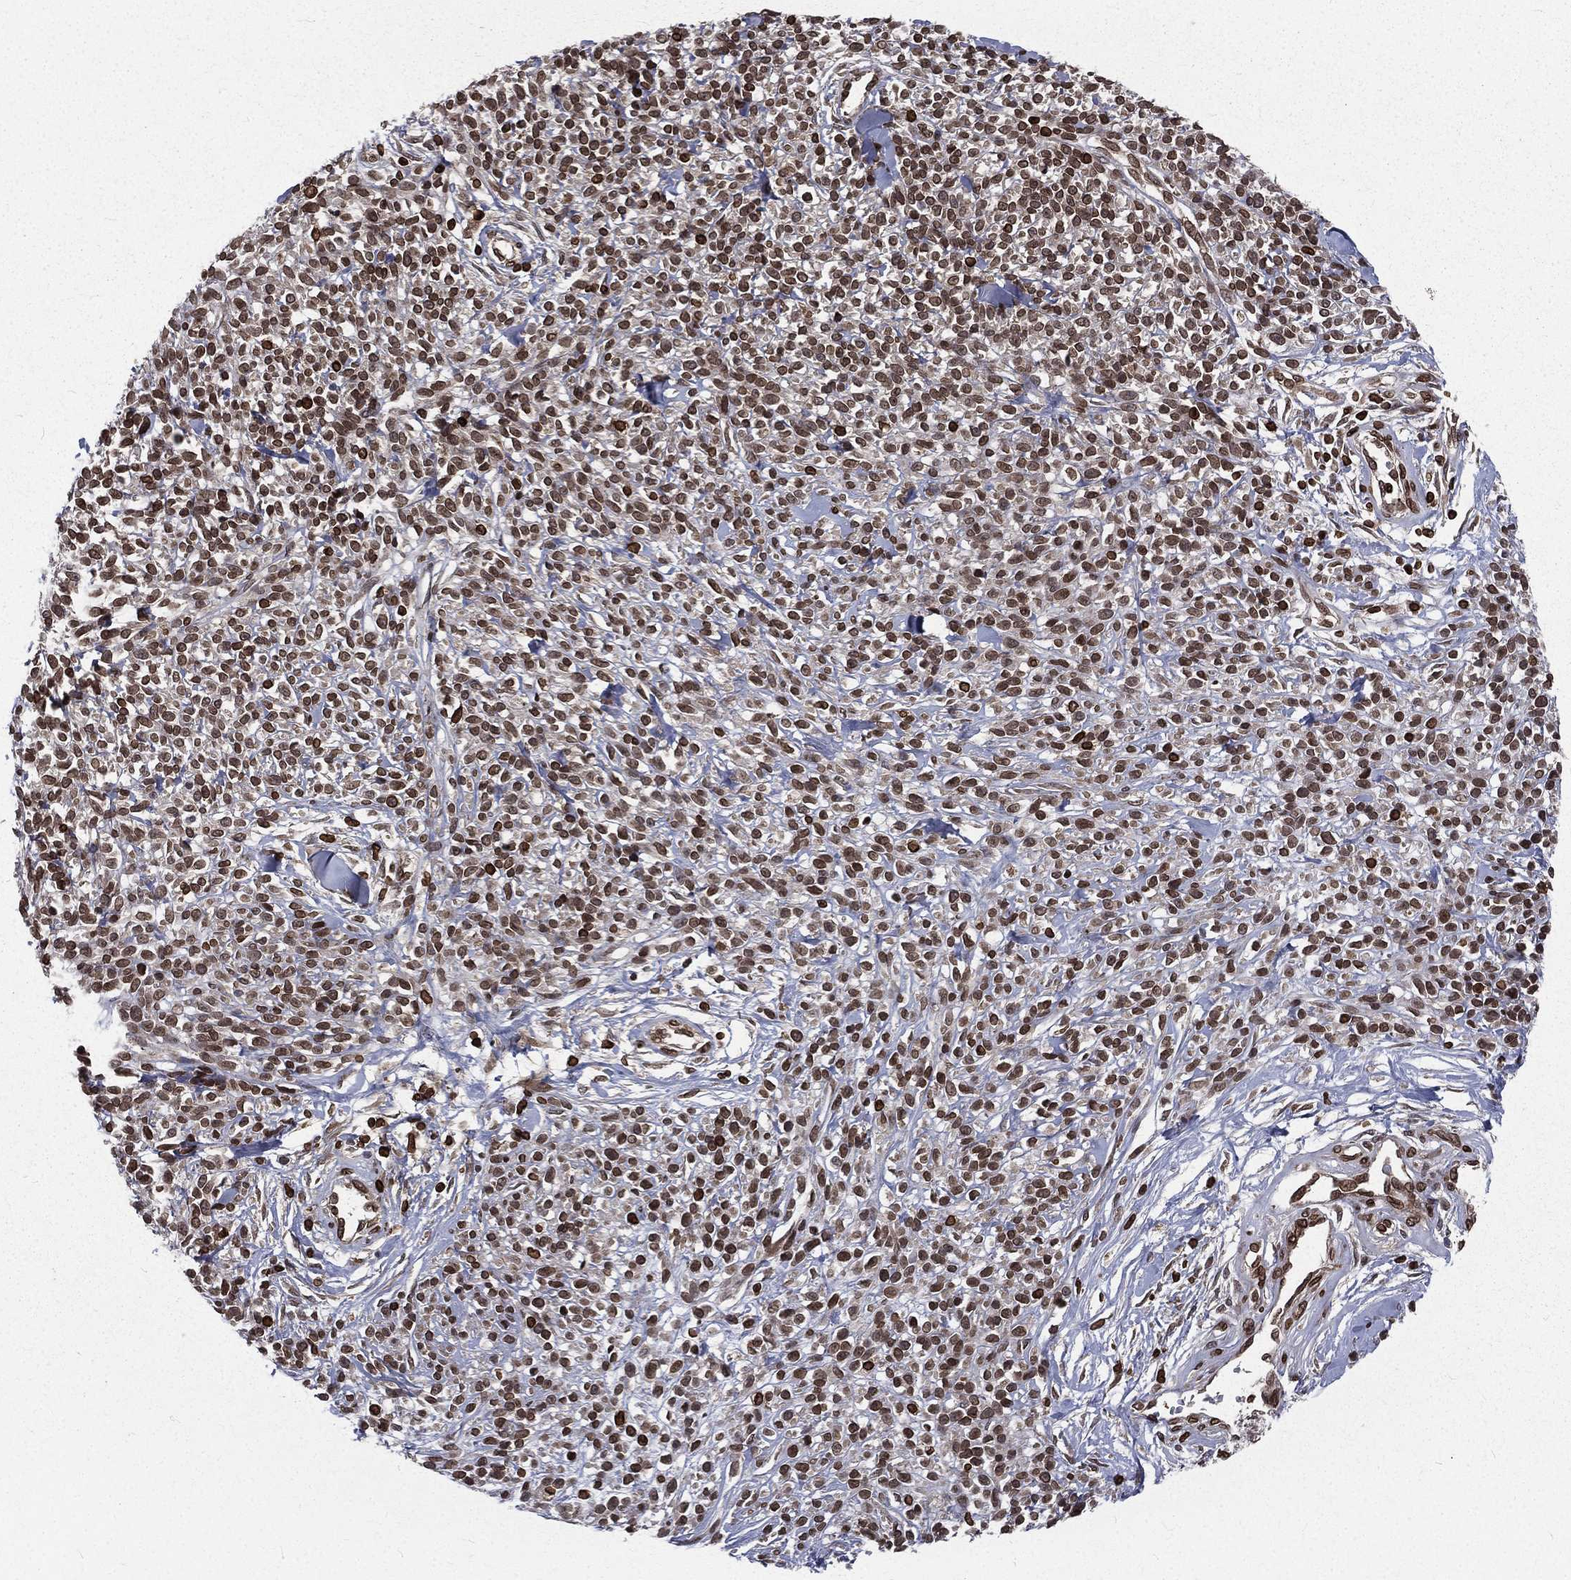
{"staining": {"intensity": "moderate", "quantity": ">75%", "location": "nuclear"}, "tissue": "melanoma", "cell_type": "Tumor cells", "image_type": "cancer", "snomed": [{"axis": "morphology", "description": "Malignant melanoma, NOS"}, {"axis": "topography", "description": "Skin"}, {"axis": "topography", "description": "Skin of trunk"}], "caption": "Approximately >75% of tumor cells in malignant melanoma reveal moderate nuclear protein expression as visualized by brown immunohistochemical staining.", "gene": "LBR", "patient": {"sex": "male", "age": 74}}